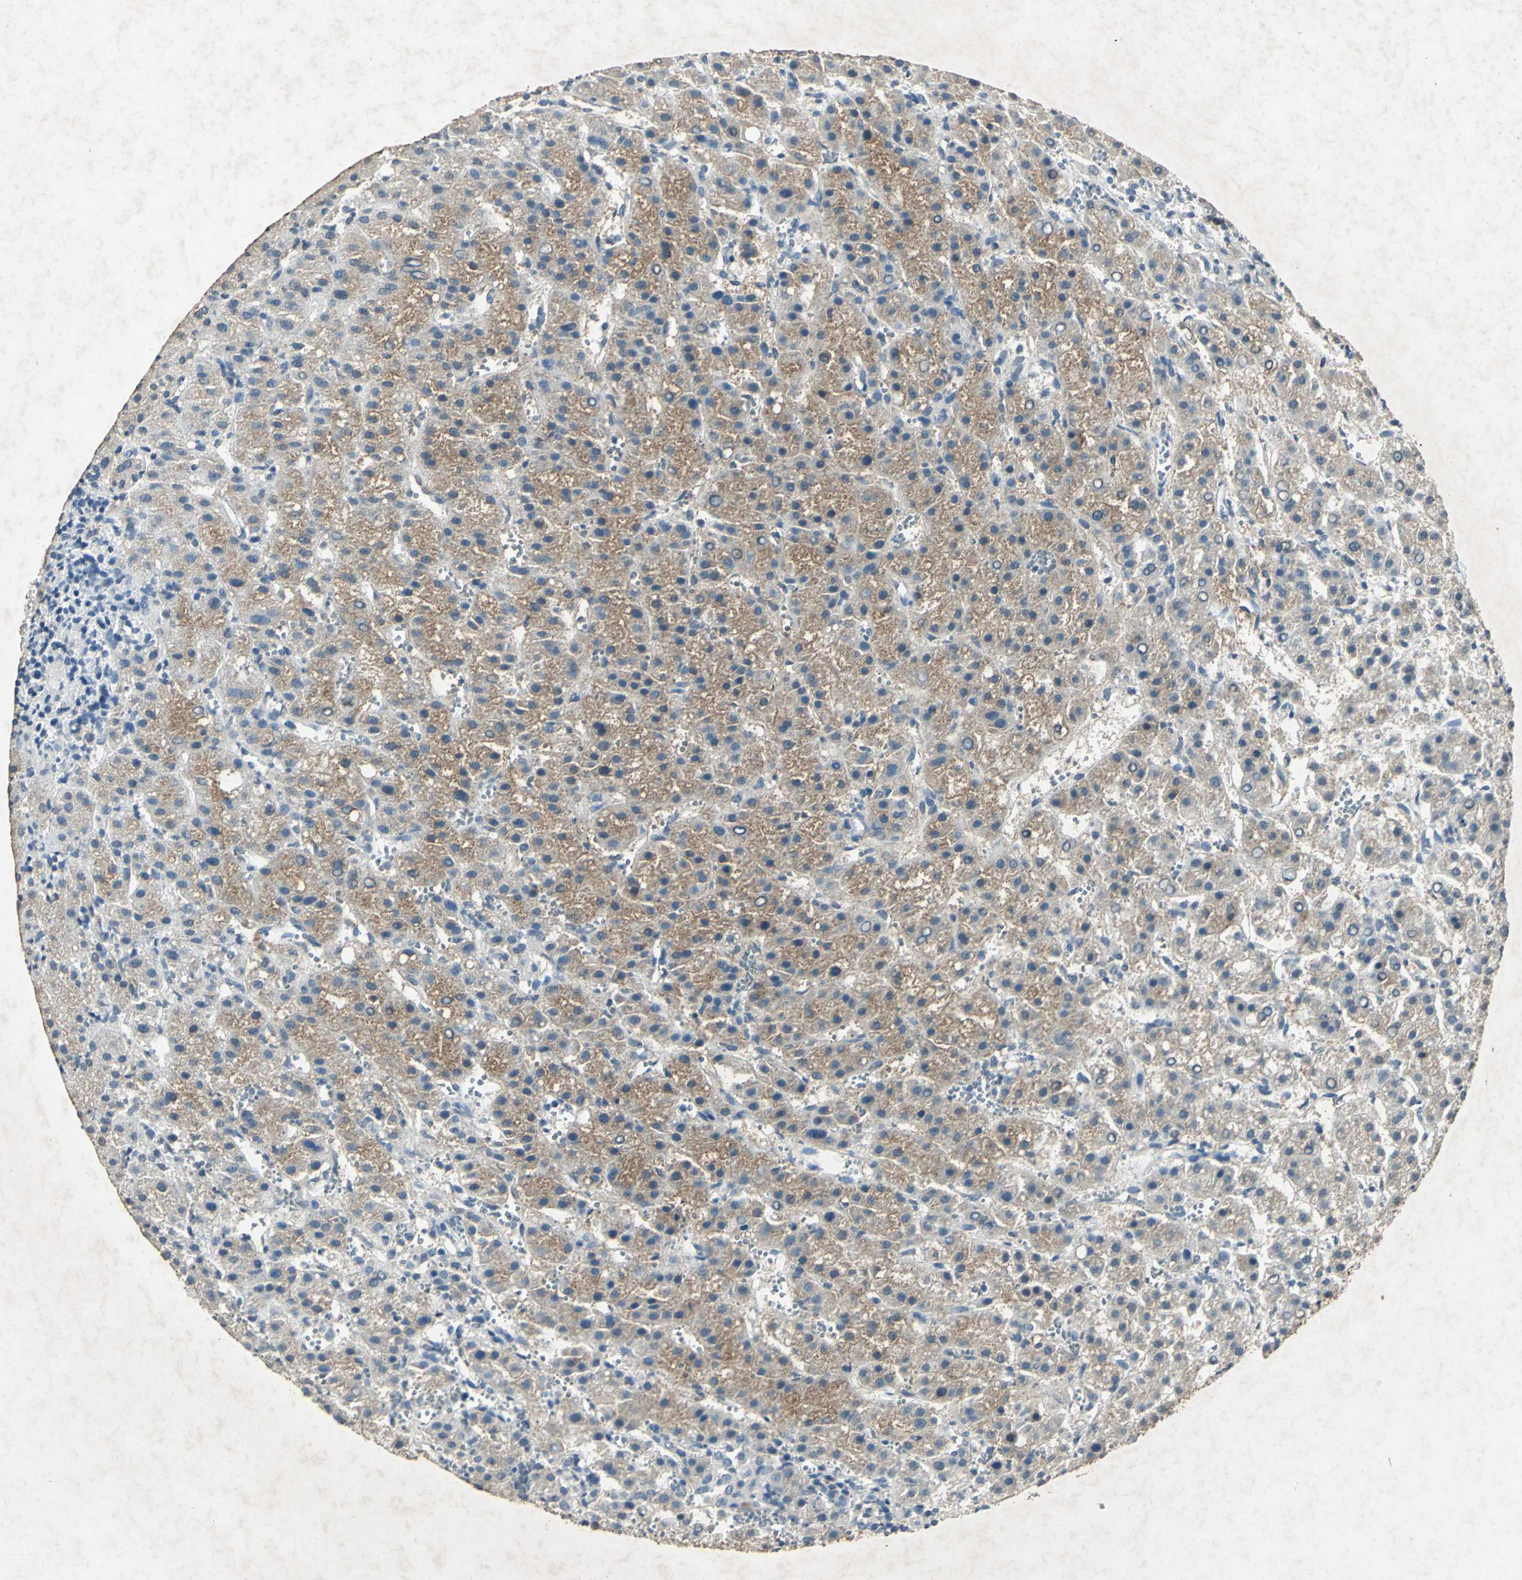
{"staining": {"intensity": "moderate", "quantity": ">75%", "location": "cytoplasmic/membranous"}, "tissue": "liver cancer", "cell_type": "Tumor cells", "image_type": "cancer", "snomed": [{"axis": "morphology", "description": "Carcinoma, Hepatocellular, NOS"}, {"axis": "topography", "description": "Liver"}], "caption": "Protein positivity by immunohistochemistry (IHC) shows moderate cytoplasmic/membranous expression in about >75% of tumor cells in liver cancer.", "gene": "CAMK2B", "patient": {"sex": "female", "age": 58}}